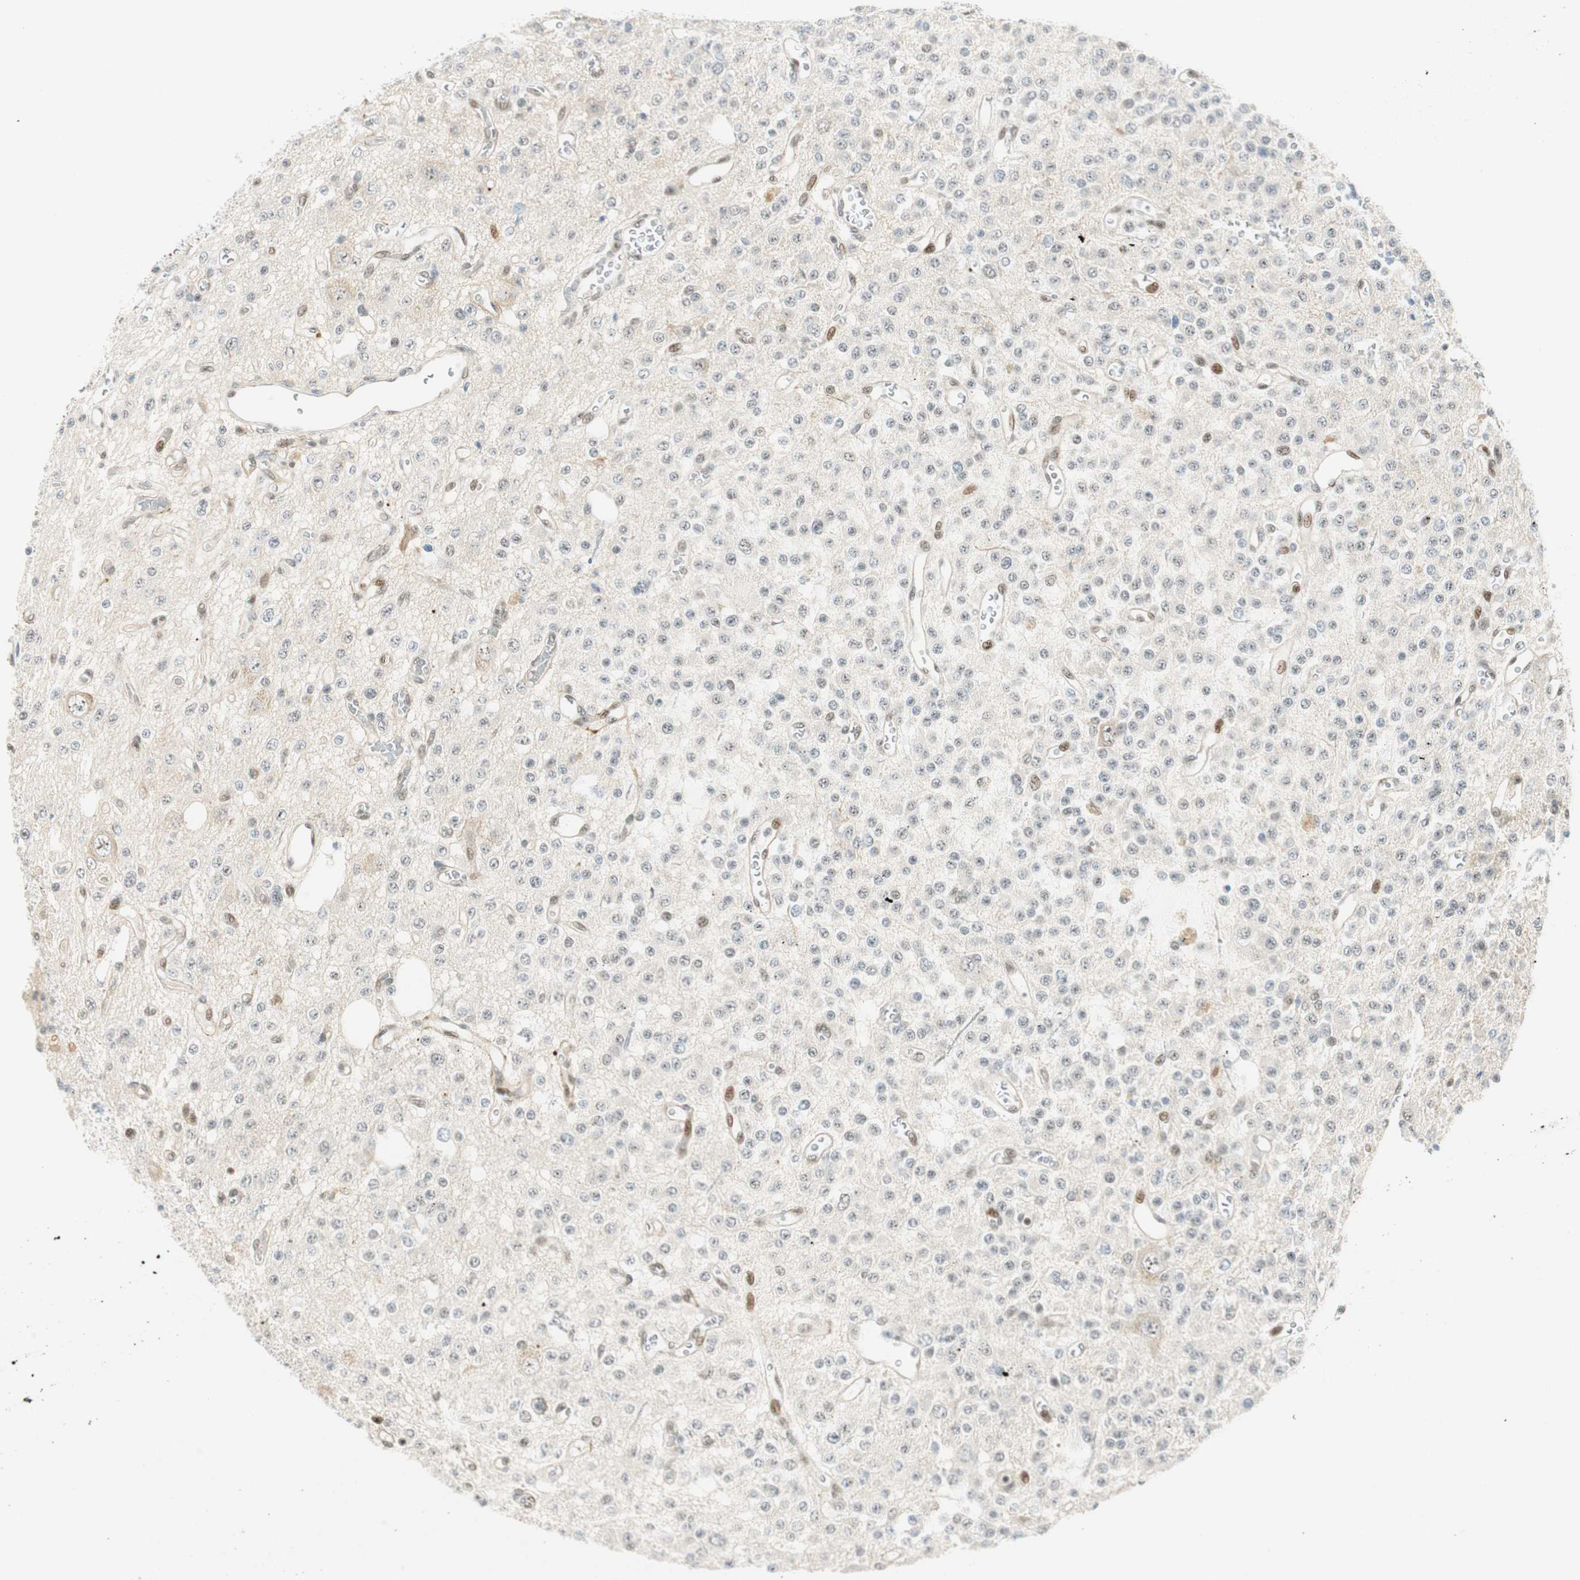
{"staining": {"intensity": "negative", "quantity": "none", "location": "none"}, "tissue": "glioma", "cell_type": "Tumor cells", "image_type": "cancer", "snomed": [{"axis": "morphology", "description": "Glioma, malignant, Low grade"}, {"axis": "topography", "description": "Brain"}], "caption": "Glioma stained for a protein using IHC reveals no expression tumor cells.", "gene": "MSX2", "patient": {"sex": "male", "age": 38}}